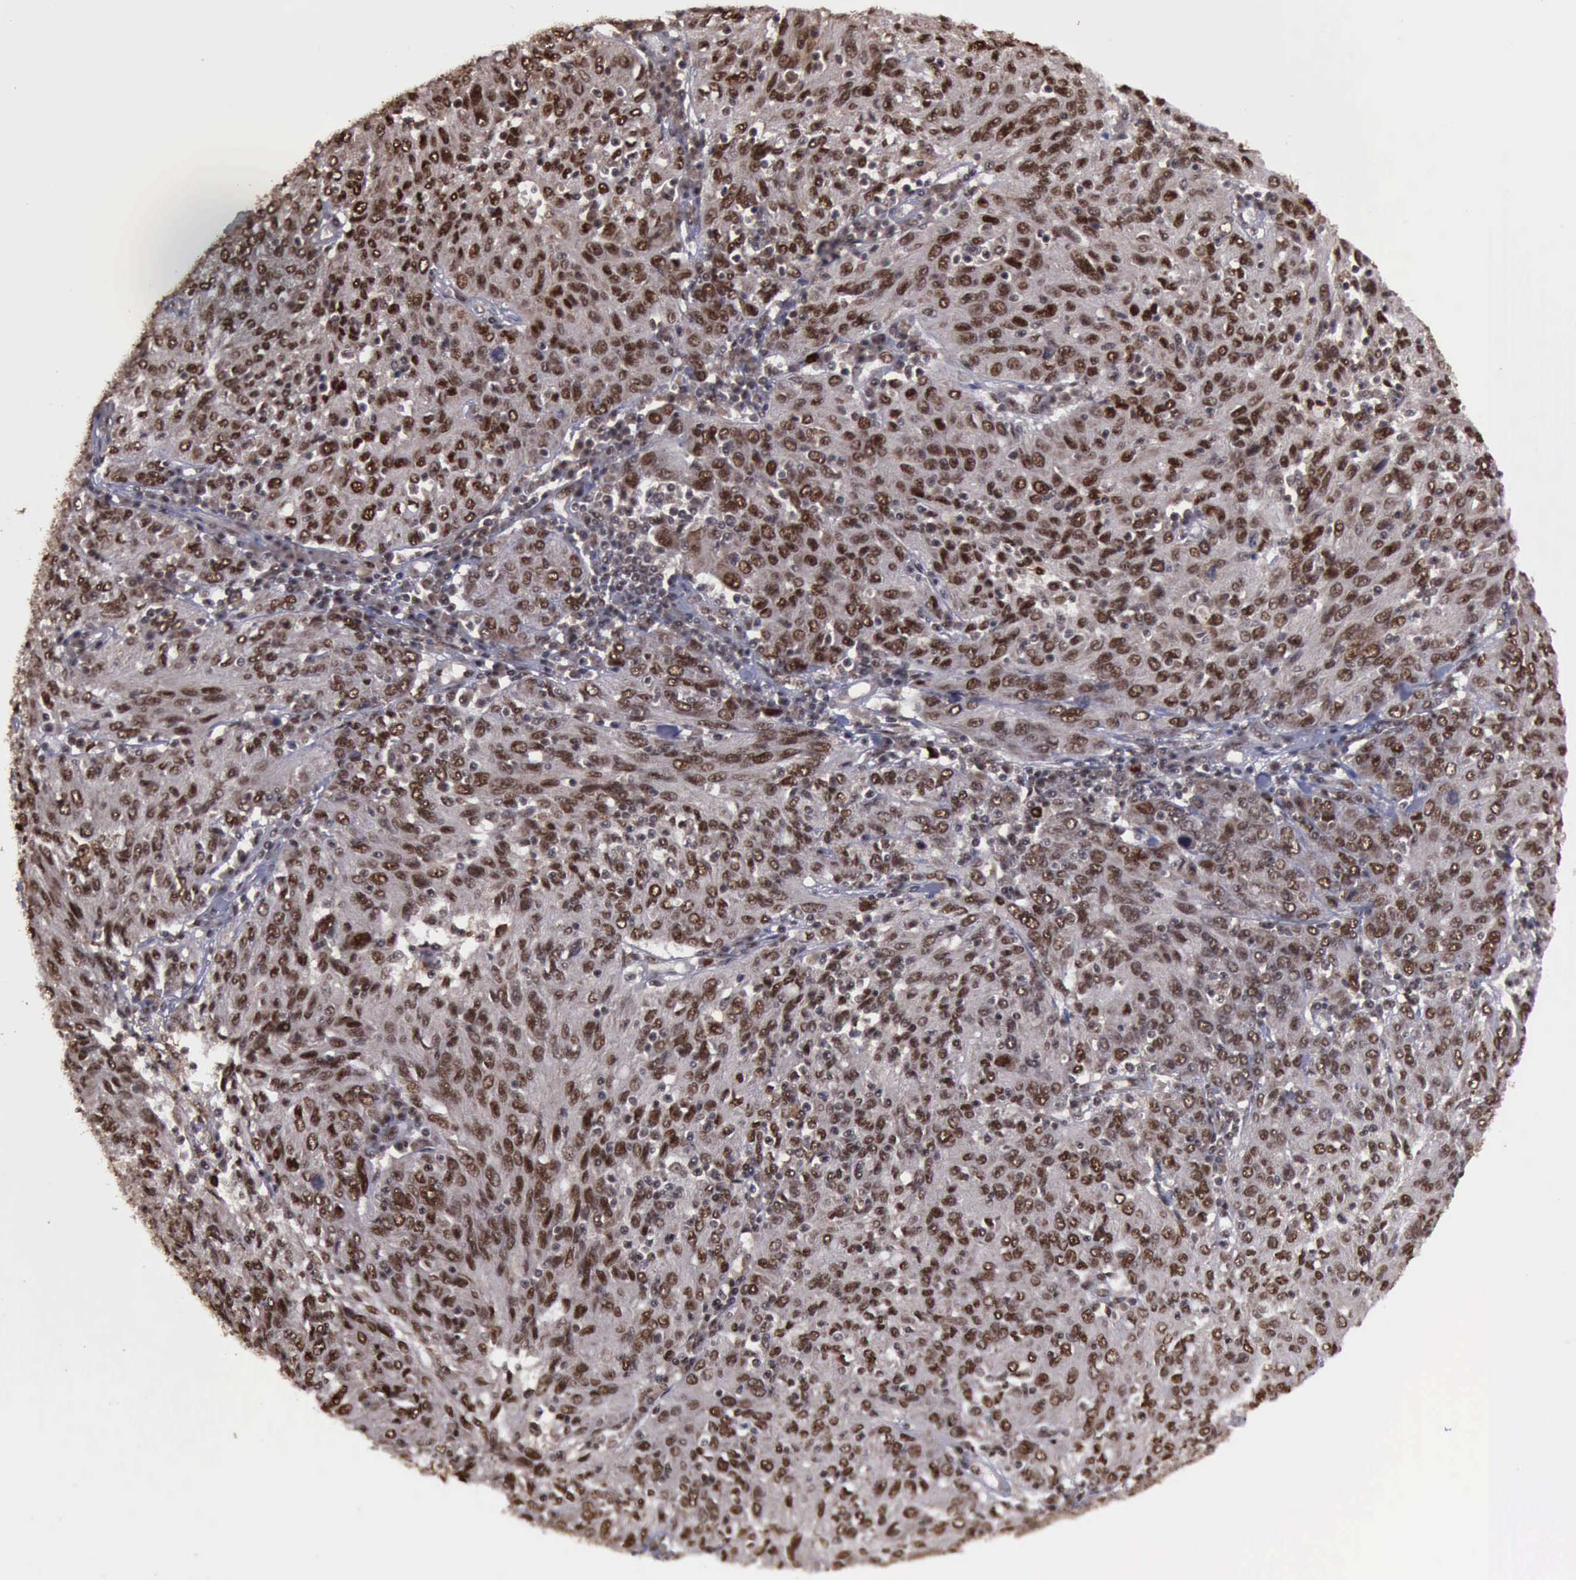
{"staining": {"intensity": "moderate", "quantity": ">75%", "location": "cytoplasmic/membranous,nuclear"}, "tissue": "ovarian cancer", "cell_type": "Tumor cells", "image_type": "cancer", "snomed": [{"axis": "morphology", "description": "Carcinoma, endometroid"}, {"axis": "topography", "description": "Ovary"}], "caption": "A brown stain labels moderate cytoplasmic/membranous and nuclear staining of a protein in human ovarian cancer tumor cells.", "gene": "TRMT2A", "patient": {"sex": "female", "age": 50}}